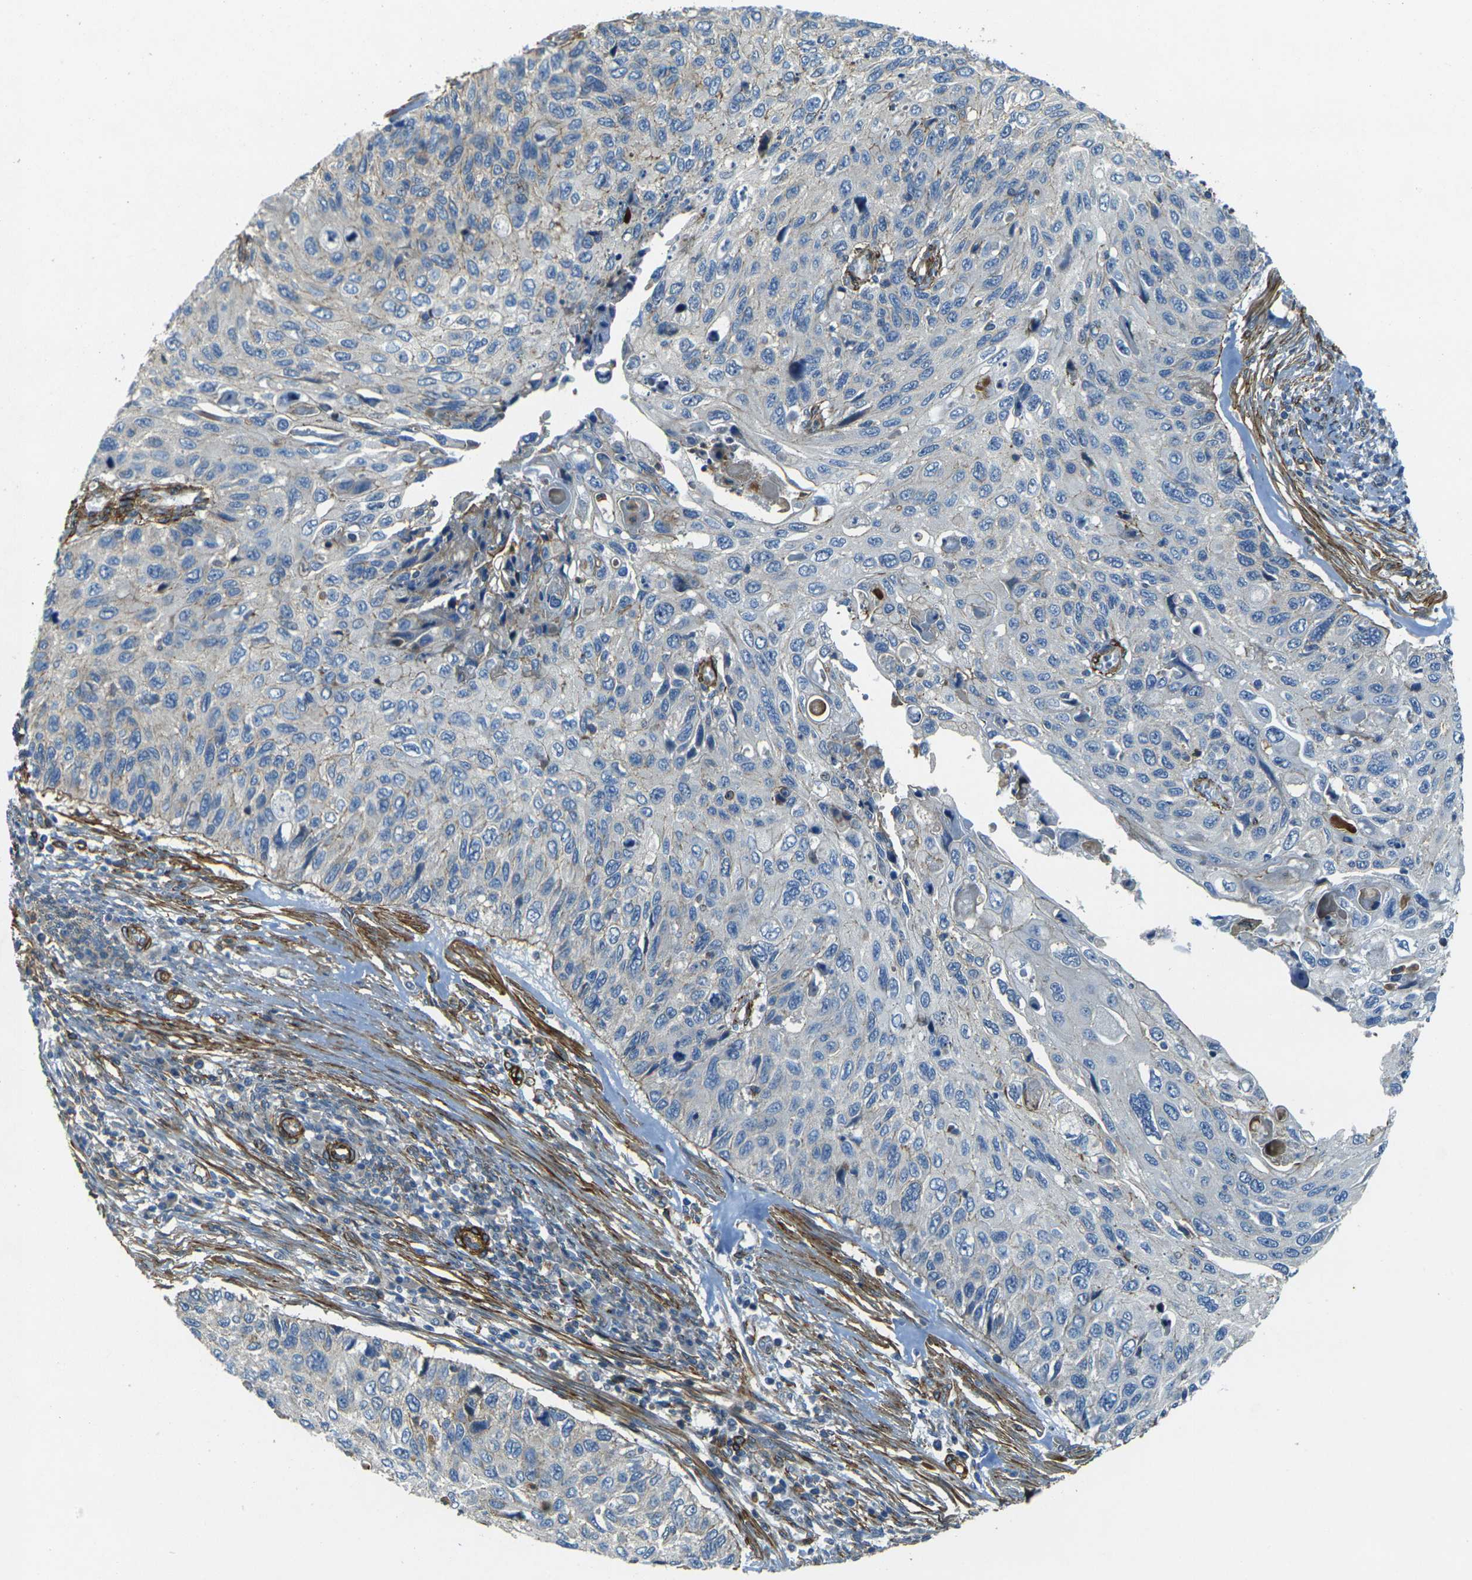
{"staining": {"intensity": "negative", "quantity": "none", "location": "none"}, "tissue": "cervical cancer", "cell_type": "Tumor cells", "image_type": "cancer", "snomed": [{"axis": "morphology", "description": "Squamous cell carcinoma, NOS"}, {"axis": "topography", "description": "Cervix"}], "caption": "Cervical cancer stained for a protein using immunohistochemistry exhibits no positivity tumor cells.", "gene": "EPHA7", "patient": {"sex": "female", "age": 70}}